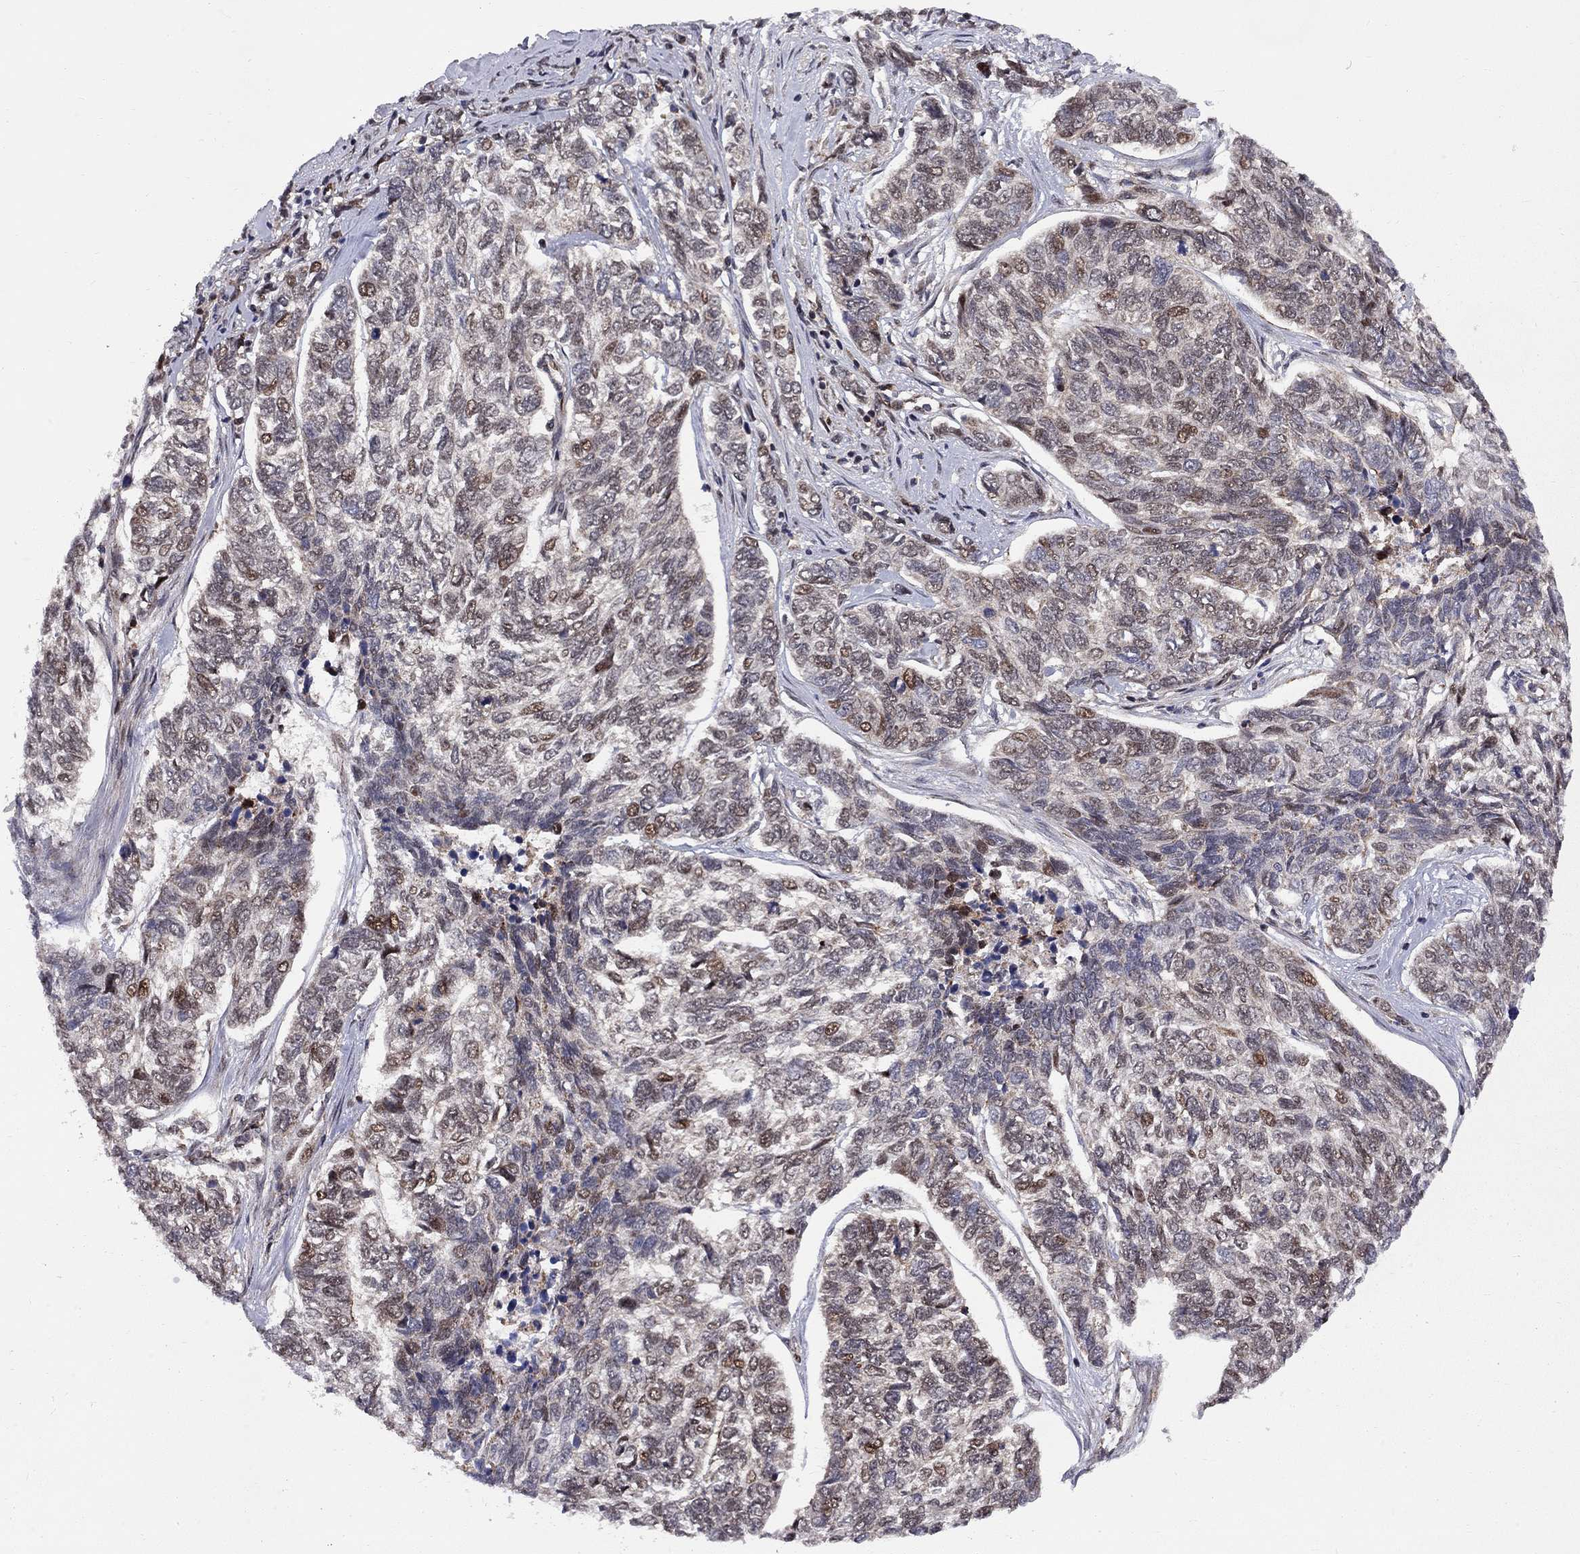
{"staining": {"intensity": "strong", "quantity": "<25%", "location": "nuclear"}, "tissue": "skin cancer", "cell_type": "Tumor cells", "image_type": "cancer", "snomed": [{"axis": "morphology", "description": "Basal cell carcinoma"}, {"axis": "topography", "description": "Skin"}], "caption": "Human basal cell carcinoma (skin) stained with a protein marker exhibits strong staining in tumor cells.", "gene": "ELOB", "patient": {"sex": "female", "age": 65}}